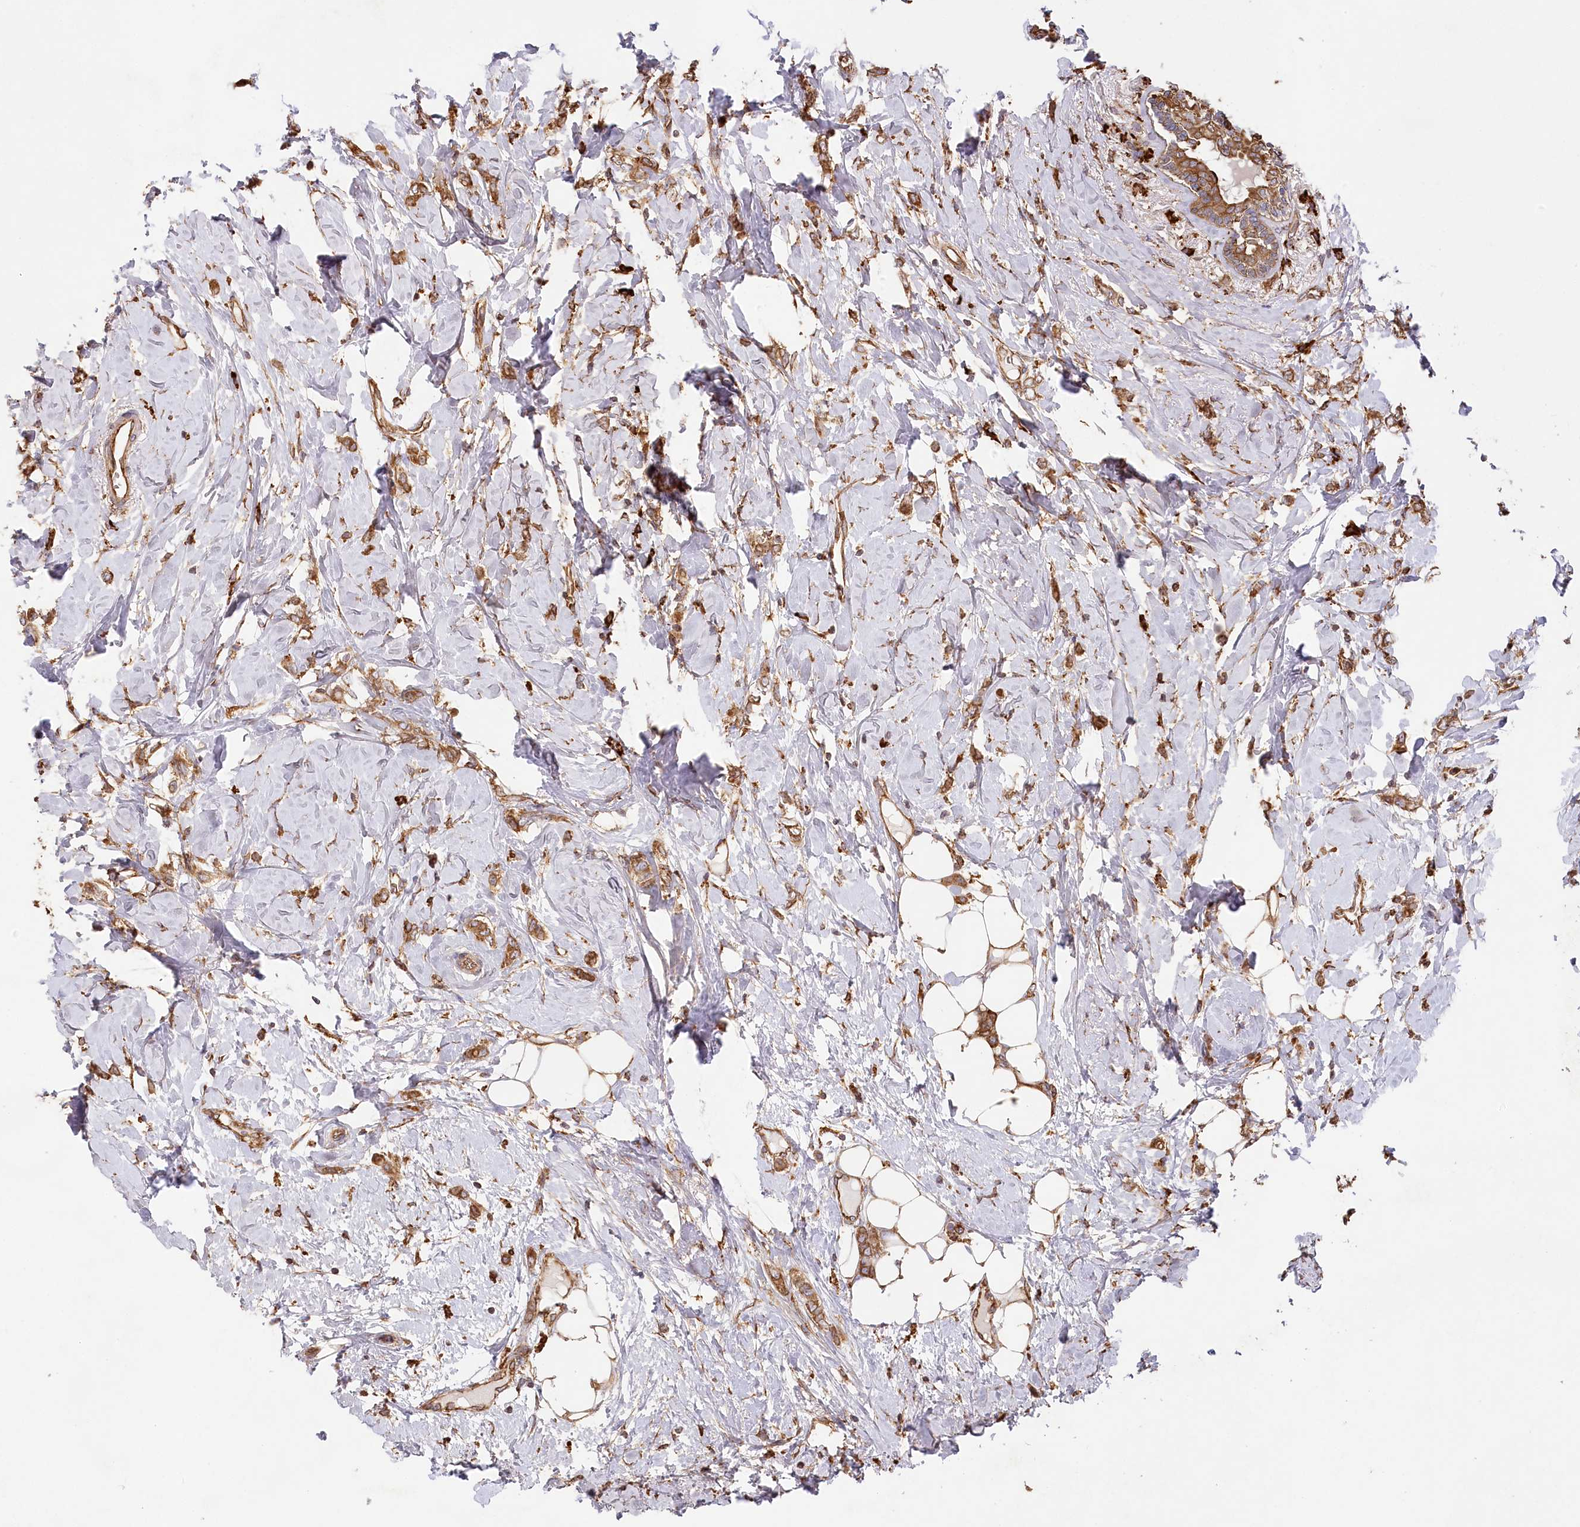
{"staining": {"intensity": "moderate", "quantity": ">75%", "location": "cytoplasmic/membranous"}, "tissue": "breast cancer", "cell_type": "Tumor cells", "image_type": "cancer", "snomed": [{"axis": "morphology", "description": "Normal tissue, NOS"}, {"axis": "morphology", "description": "Lobular carcinoma"}, {"axis": "topography", "description": "Breast"}], "caption": "Breast cancer (lobular carcinoma) was stained to show a protein in brown. There is medium levels of moderate cytoplasmic/membranous expression in approximately >75% of tumor cells.", "gene": "ACAP2", "patient": {"sex": "female", "age": 47}}